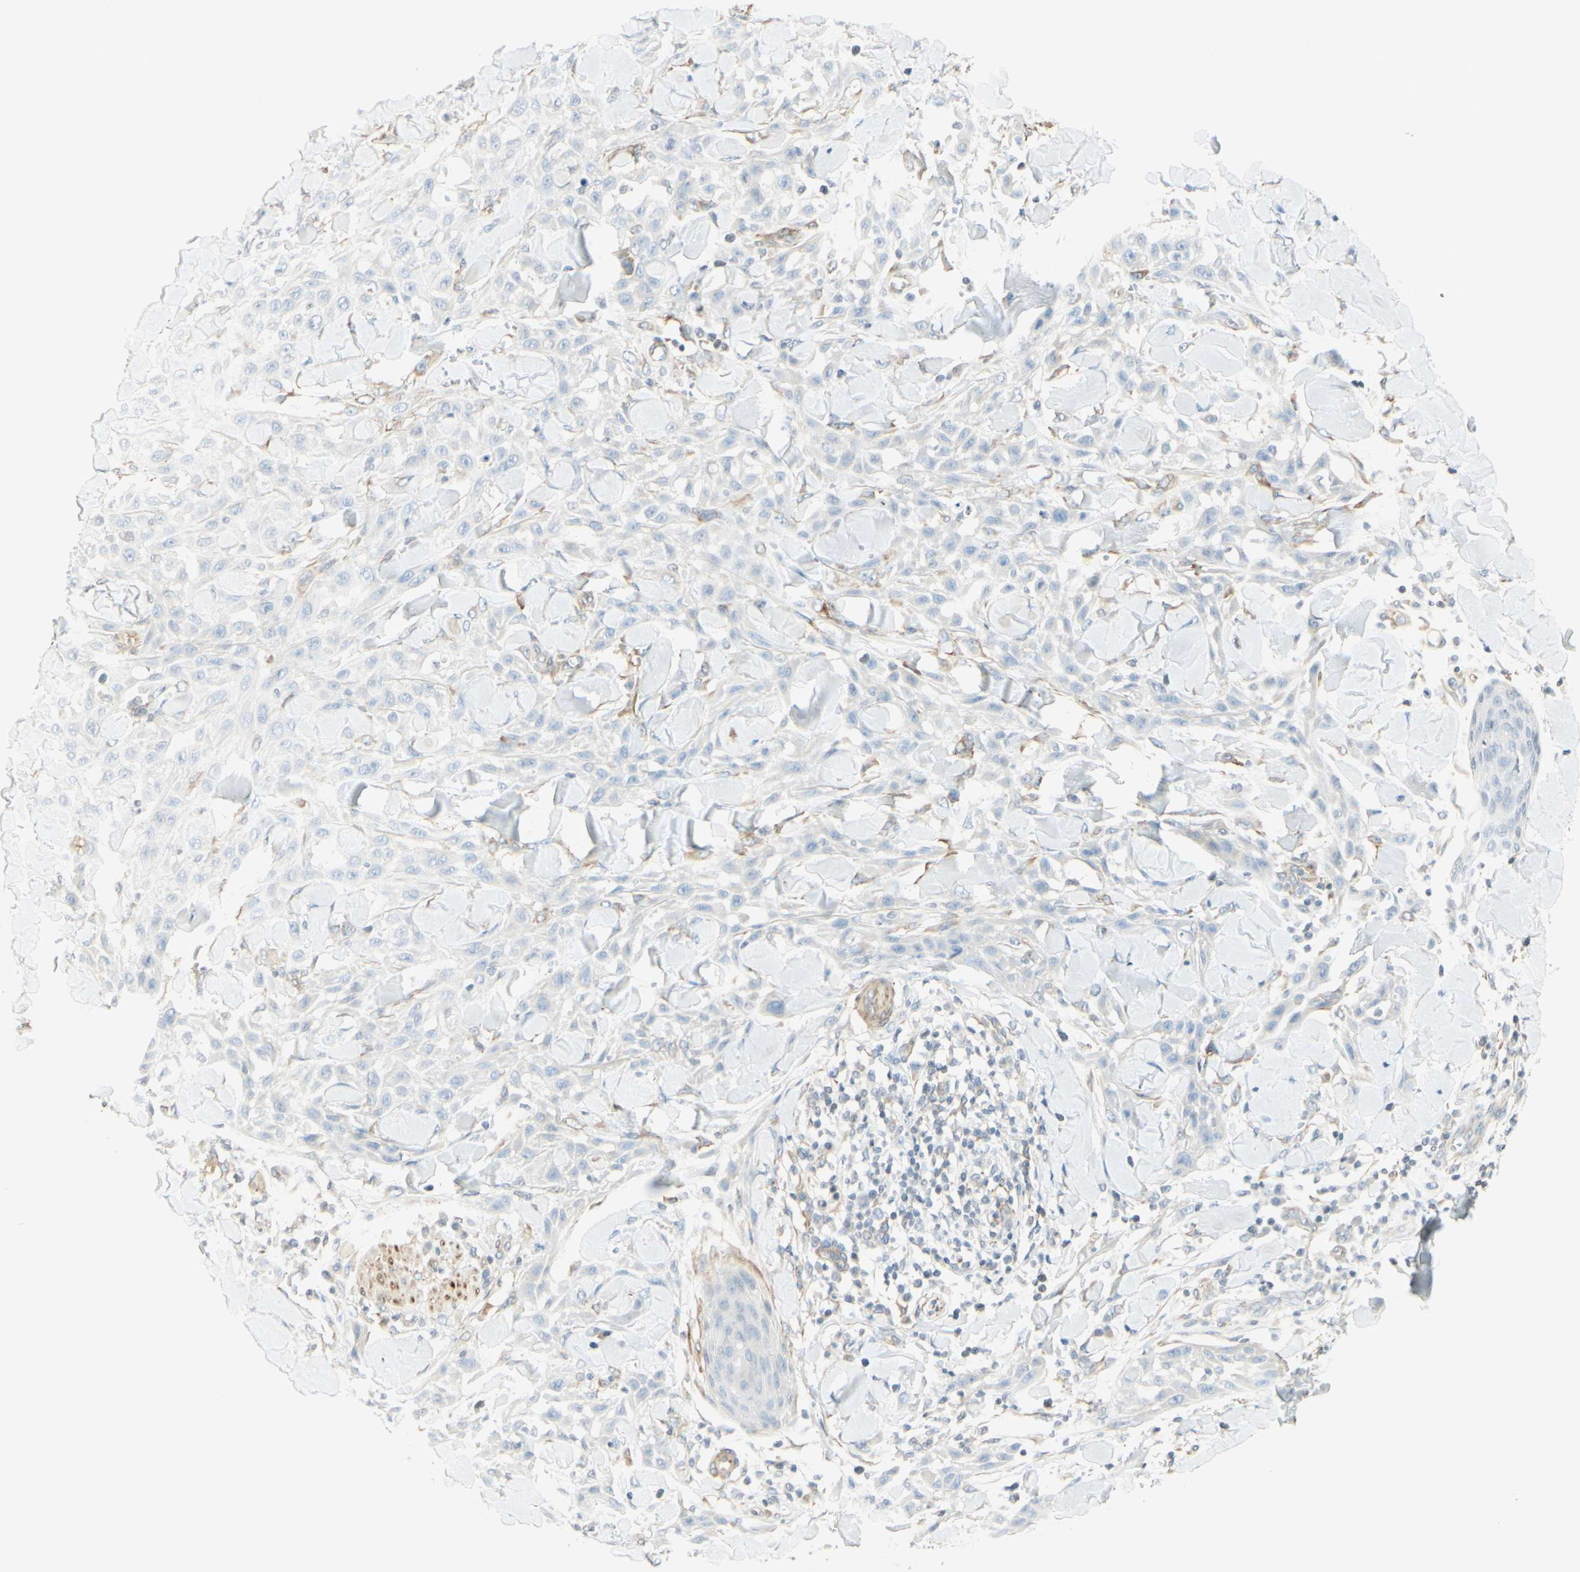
{"staining": {"intensity": "negative", "quantity": "none", "location": "none"}, "tissue": "skin cancer", "cell_type": "Tumor cells", "image_type": "cancer", "snomed": [{"axis": "morphology", "description": "Squamous cell carcinoma, NOS"}, {"axis": "topography", "description": "Skin"}], "caption": "DAB immunohistochemical staining of human skin cancer displays no significant positivity in tumor cells.", "gene": "MAP1B", "patient": {"sex": "male", "age": 24}}